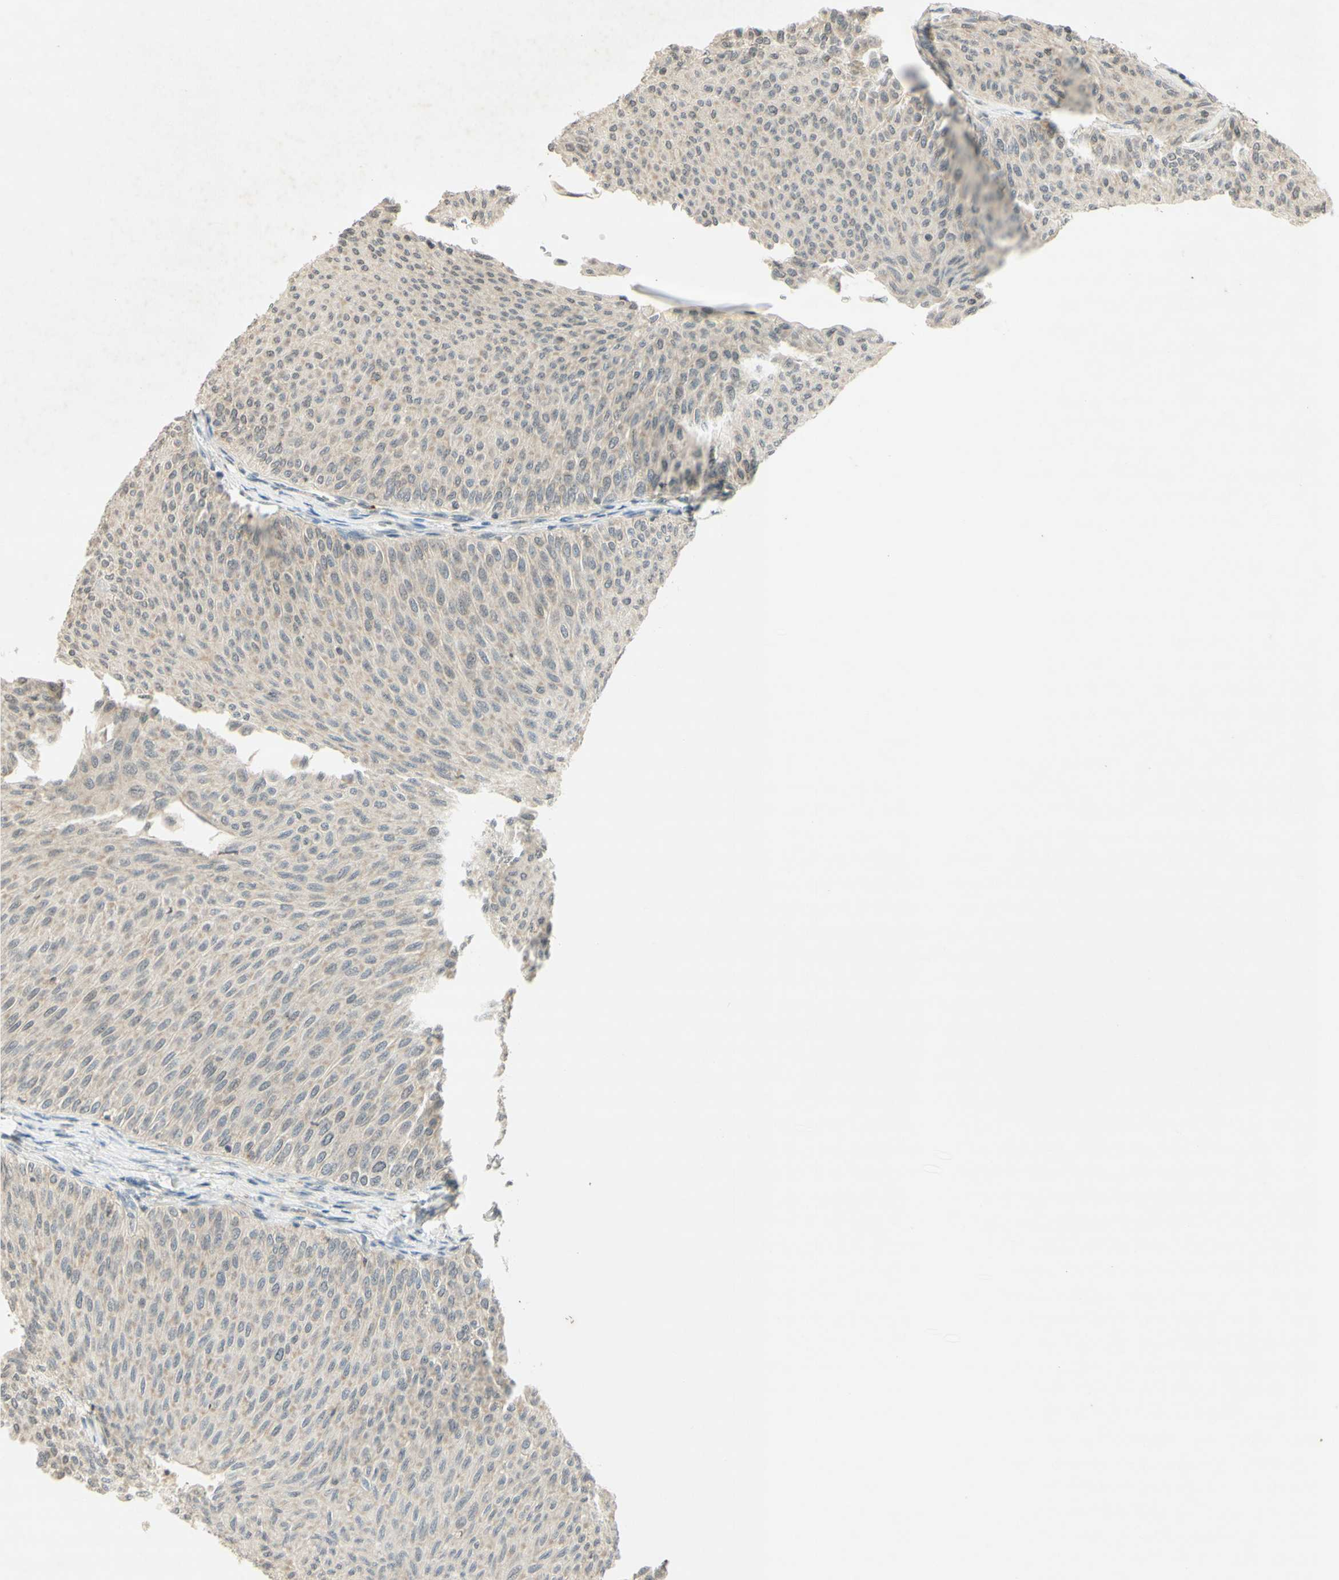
{"staining": {"intensity": "negative", "quantity": "none", "location": "none"}, "tissue": "urothelial cancer", "cell_type": "Tumor cells", "image_type": "cancer", "snomed": [{"axis": "morphology", "description": "Urothelial carcinoma, Low grade"}, {"axis": "topography", "description": "Urinary bladder"}], "caption": "Immunohistochemical staining of urothelial cancer exhibits no significant positivity in tumor cells.", "gene": "GLI1", "patient": {"sex": "male", "age": 78}}